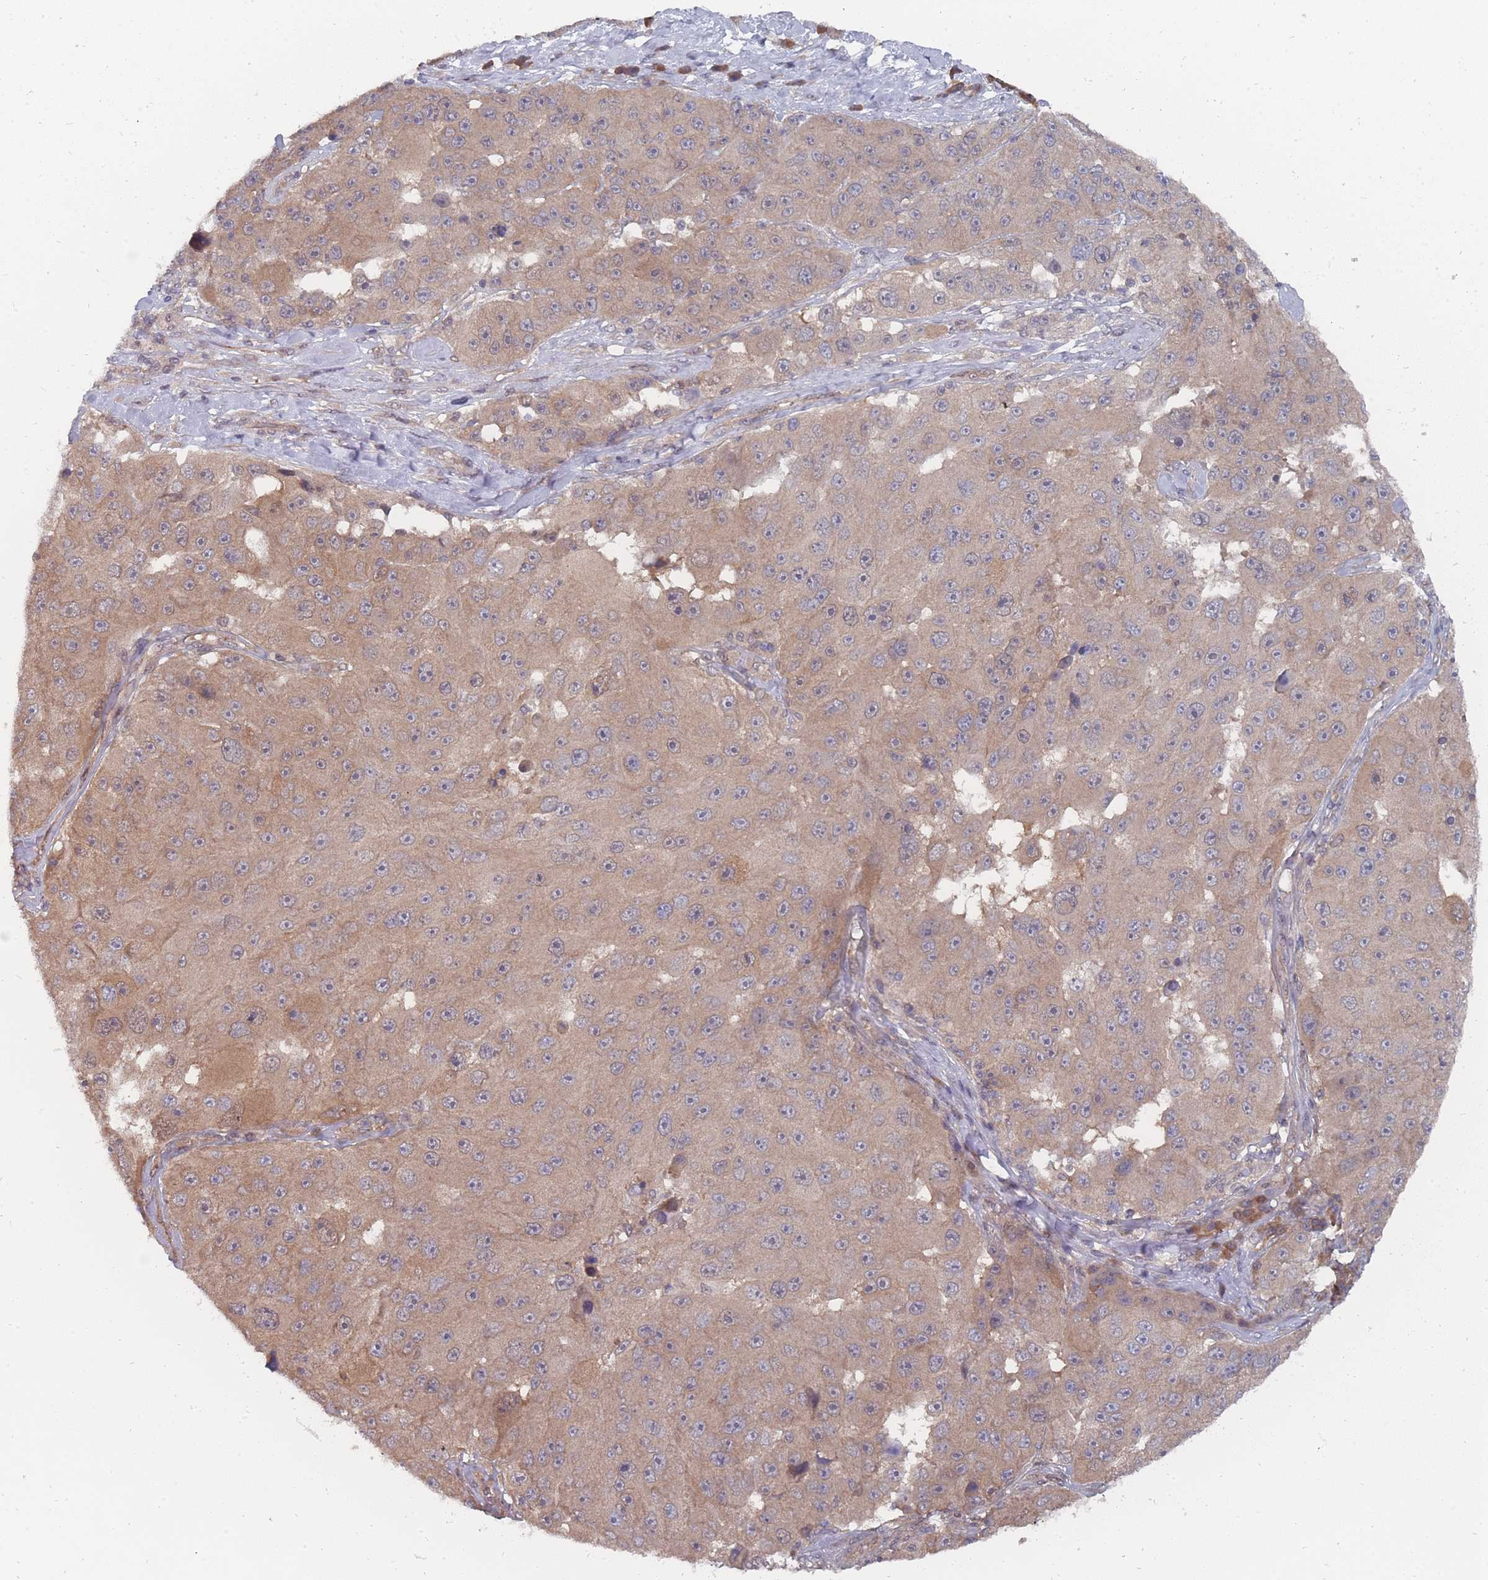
{"staining": {"intensity": "moderate", "quantity": "<25%", "location": "cytoplasmic/membranous"}, "tissue": "melanoma", "cell_type": "Tumor cells", "image_type": "cancer", "snomed": [{"axis": "morphology", "description": "Malignant melanoma, Metastatic site"}, {"axis": "topography", "description": "Lymph node"}], "caption": "Malignant melanoma (metastatic site) stained with a brown dye demonstrates moderate cytoplasmic/membranous positive positivity in about <25% of tumor cells.", "gene": "NKD1", "patient": {"sex": "male", "age": 62}}